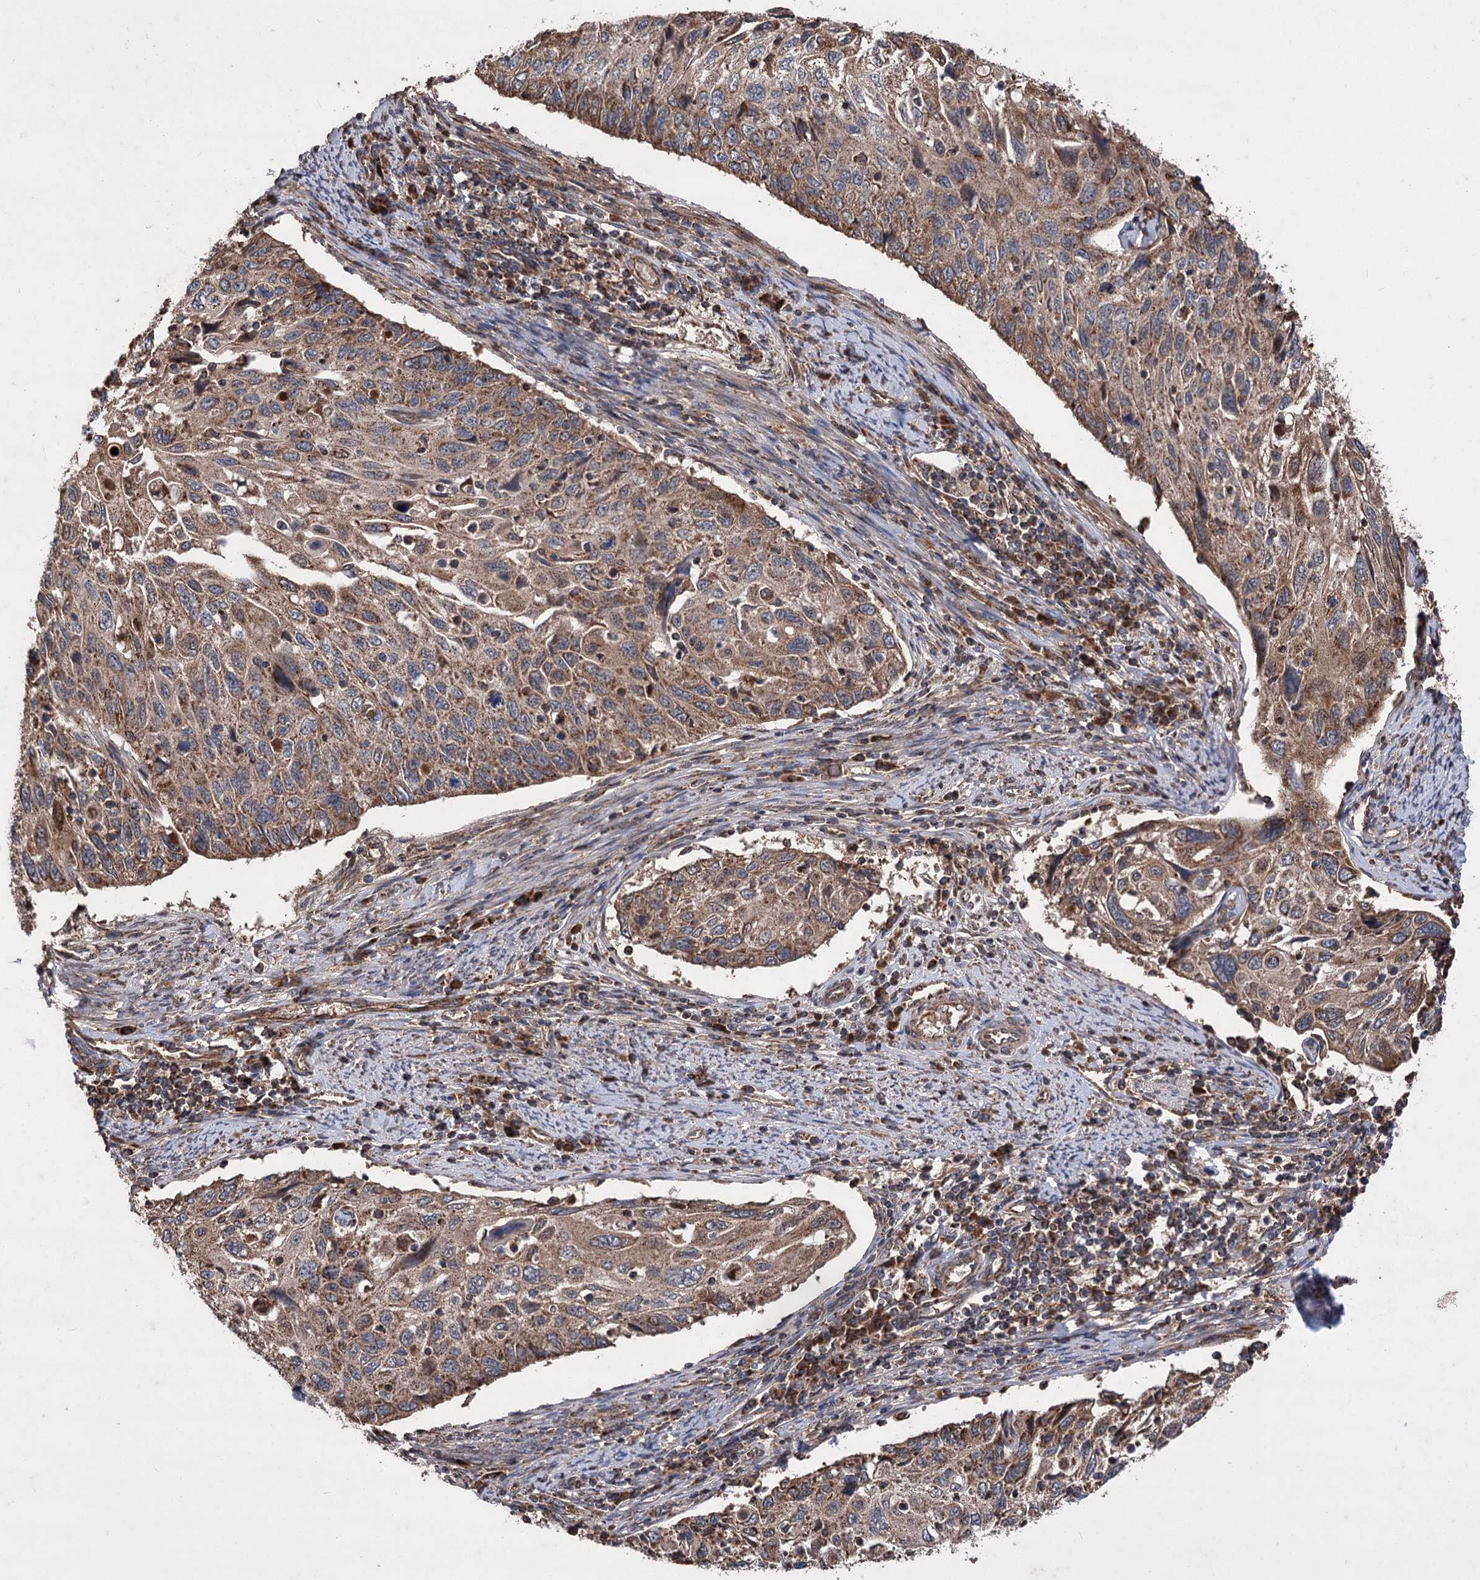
{"staining": {"intensity": "moderate", "quantity": ">75%", "location": "cytoplasmic/membranous"}, "tissue": "cervical cancer", "cell_type": "Tumor cells", "image_type": "cancer", "snomed": [{"axis": "morphology", "description": "Squamous cell carcinoma, NOS"}, {"axis": "topography", "description": "Cervix"}], "caption": "Immunohistochemistry staining of cervical cancer, which demonstrates medium levels of moderate cytoplasmic/membranous staining in approximately >75% of tumor cells indicating moderate cytoplasmic/membranous protein positivity. The staining was performed using DAB (brown) for protein detection and nuclei were counterstained in hematoxylin (blue).", "gene": "RASSF3", "patient": {"sex": "female", "age": 70}}